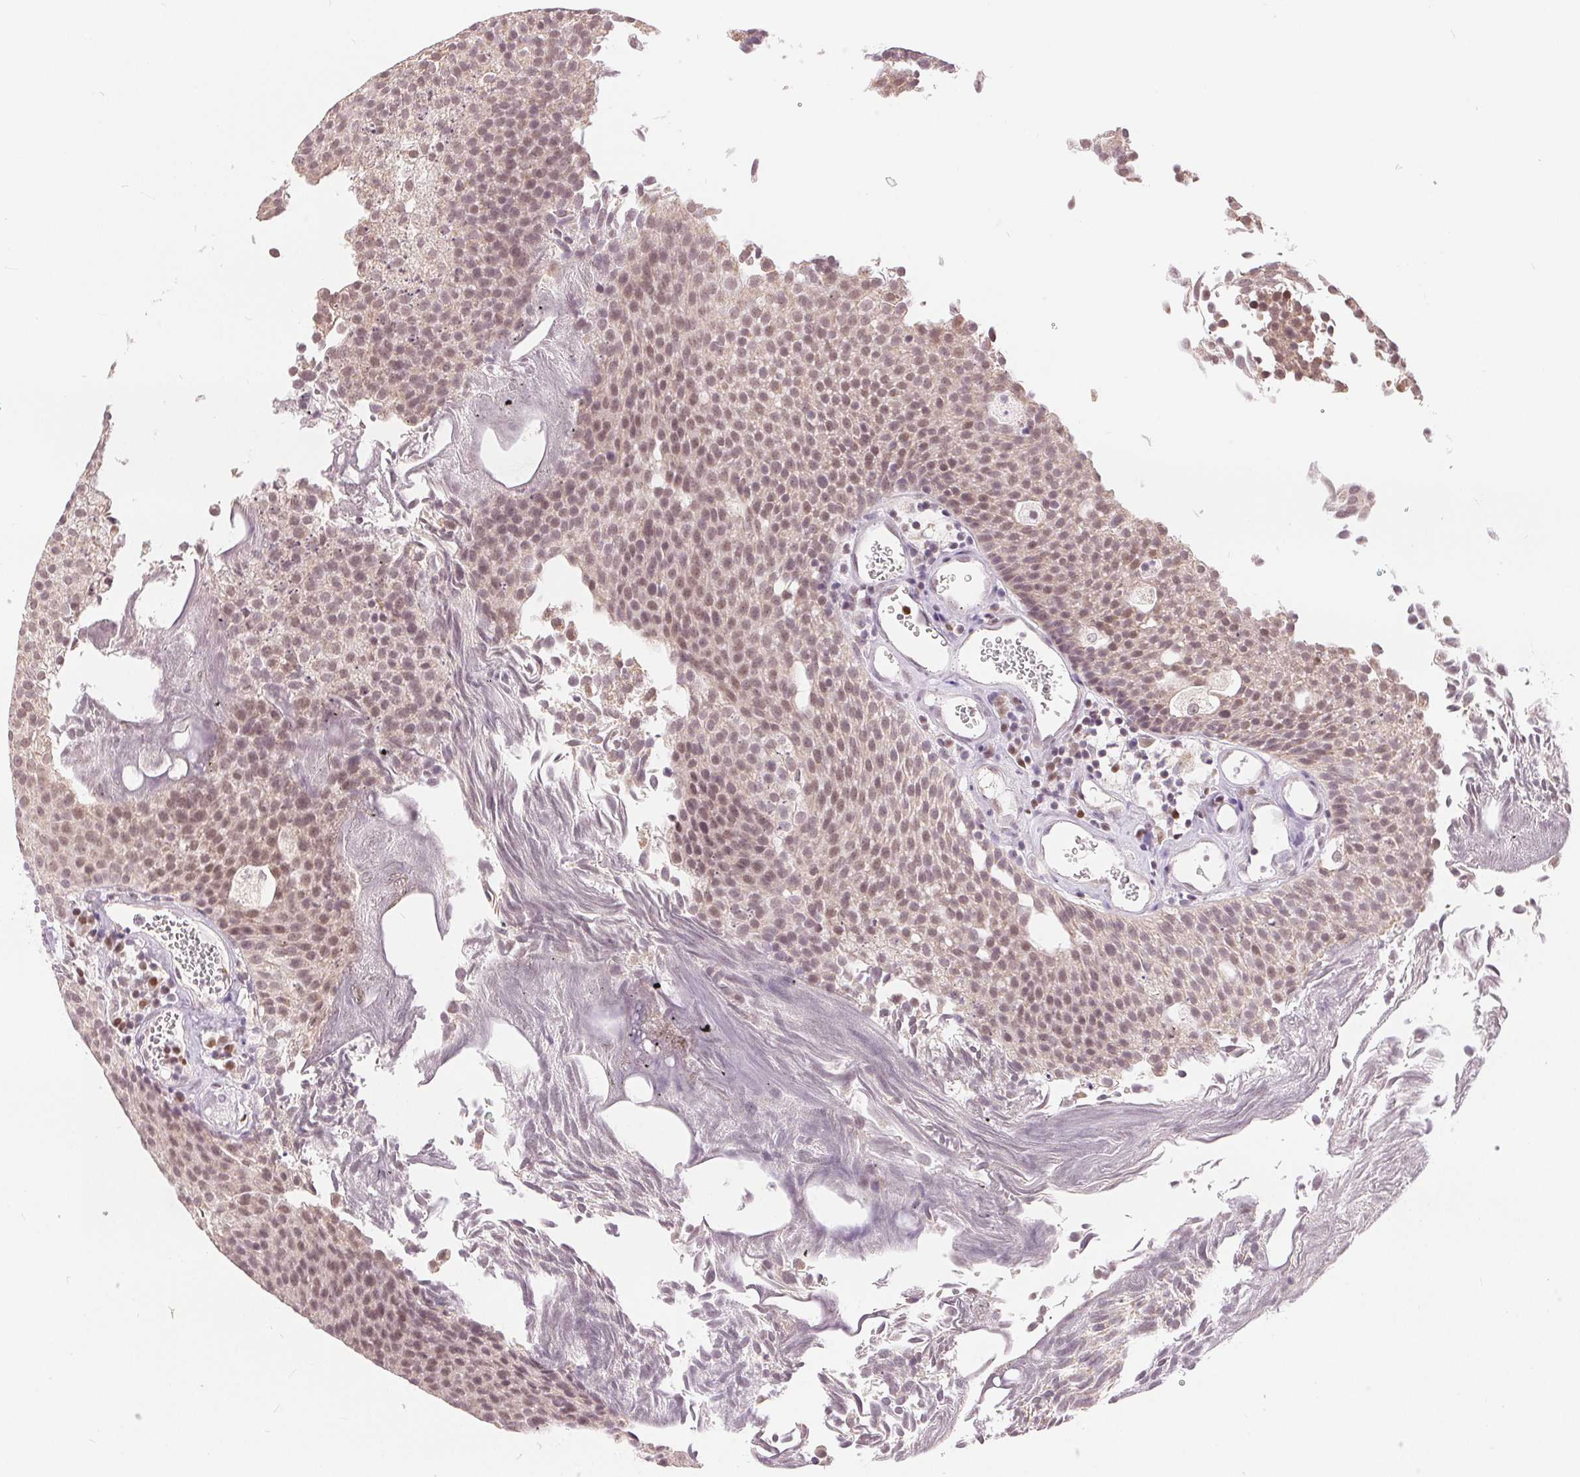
{"staining": {"intensity": "weak", "quantity": ">75%", "location": "nuclear"}, "tissue": "urothelial cancer", "cell_type": "Tumor cells", "image_type": "cancer", "snomed": [{"axis": "morphology", "description": "Urothelial carcinoma, Low grade"}, {"axis": "topography", "description": "Urinary bladder"}], "caption": "Tumor cells demonstrate low levels of weak nuclear expression in approximately >75% of cells in human urothelial carcinoma (low-grade). (DAB (3,3'-diaminobenzidine) = brown stain, brightfield microscopy at high magnification).", "gene": "POU2F2", "patient": {"sex": "female", "age": 79}}